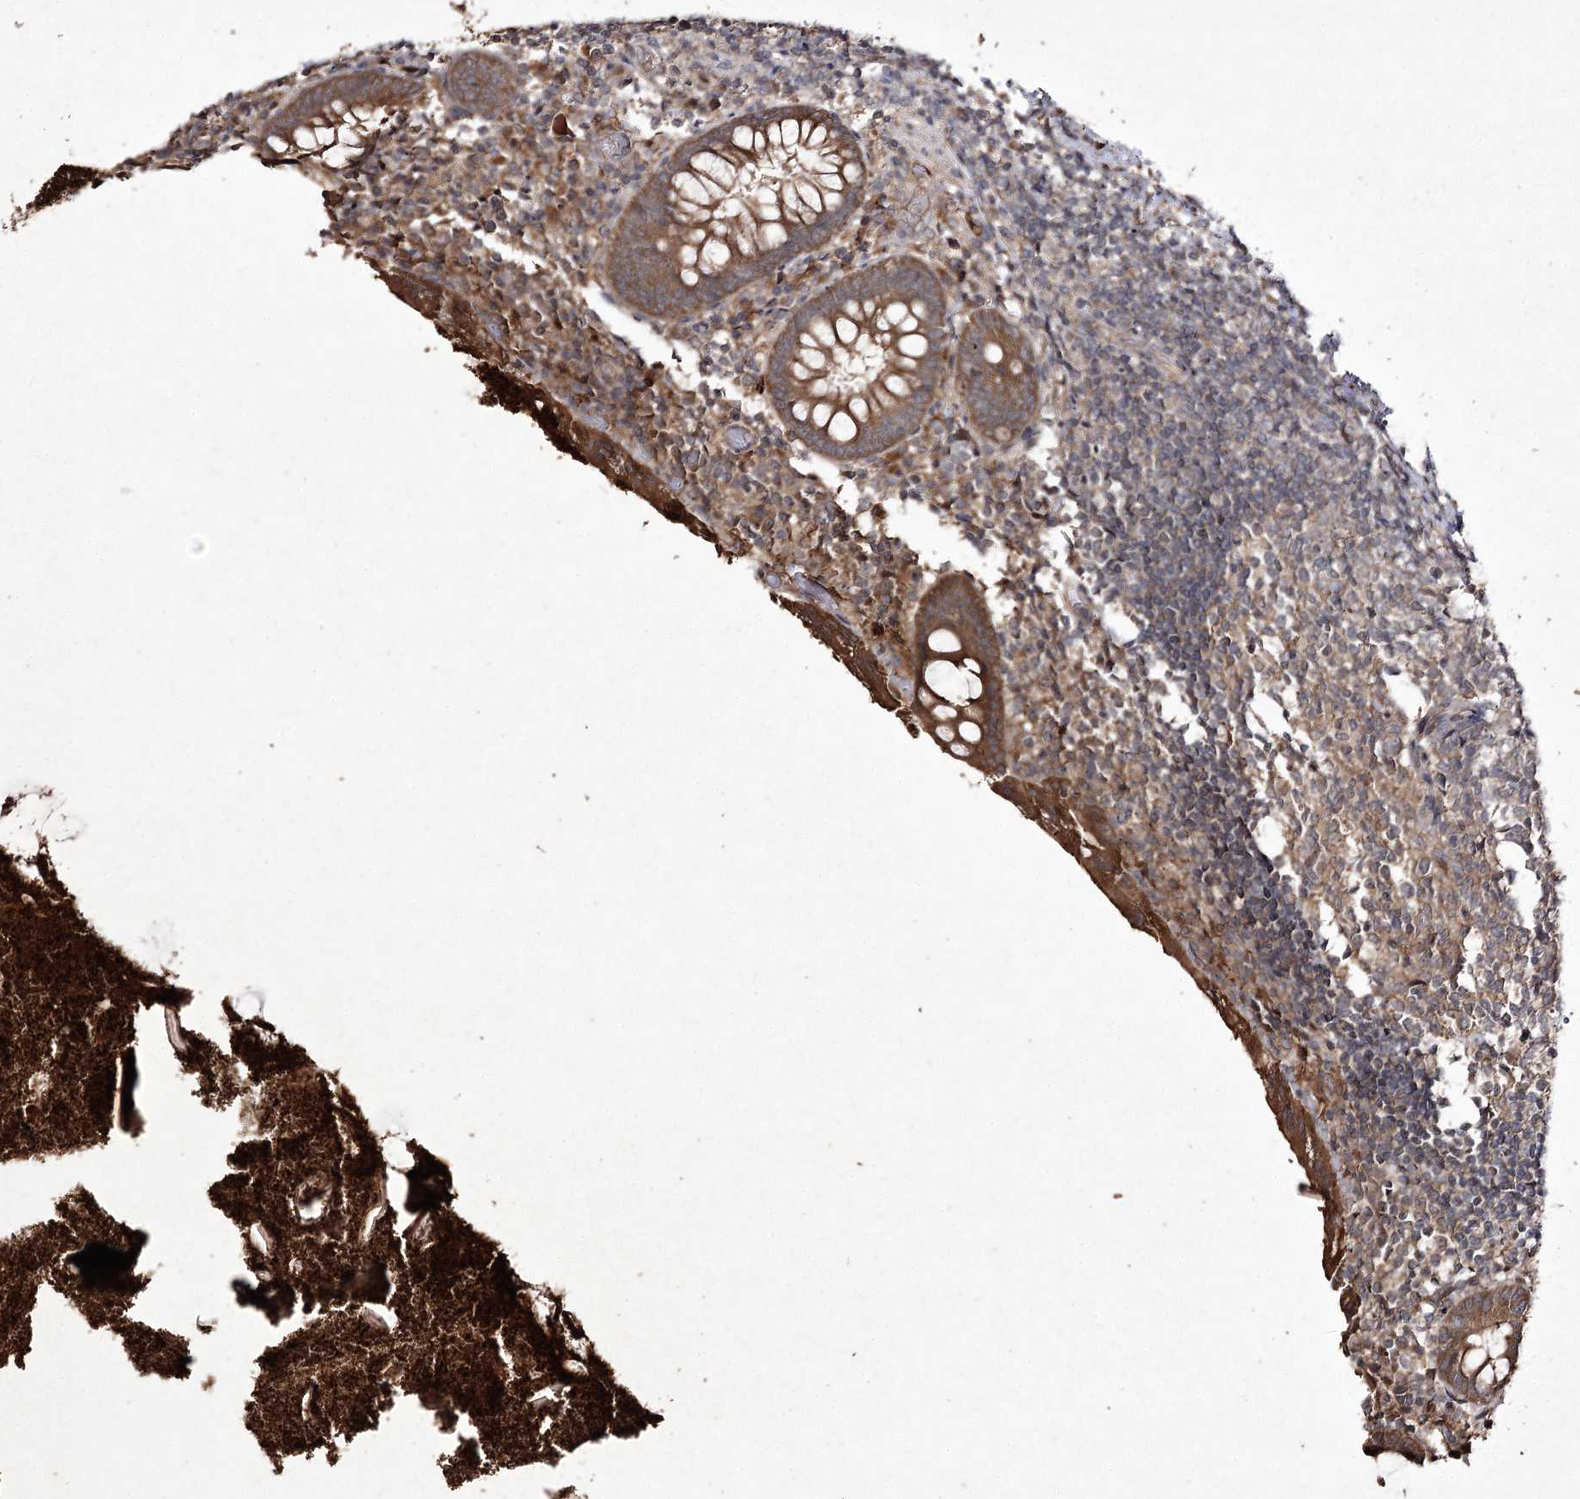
{"staining": {"intensity": "moderate", "quantity": ">75%", "location": "cytoplasmic/membranous"}, "tissue": "appendix", "cell_type": "Glandular cells", "image_type": "normal", "snomed": [{"axis": "morphology", "description": "Normal tissue, NOS"}, {"axis": "topography", "description": "Appendix"}], "caption": "Protein expression analysis of unremarkable appendix displays moderate cytoplasmic/membranous positivity in approximately >75% of glandular cells.", "gene": "FANCL", "patient": {"sex": "female", "age": 17}}